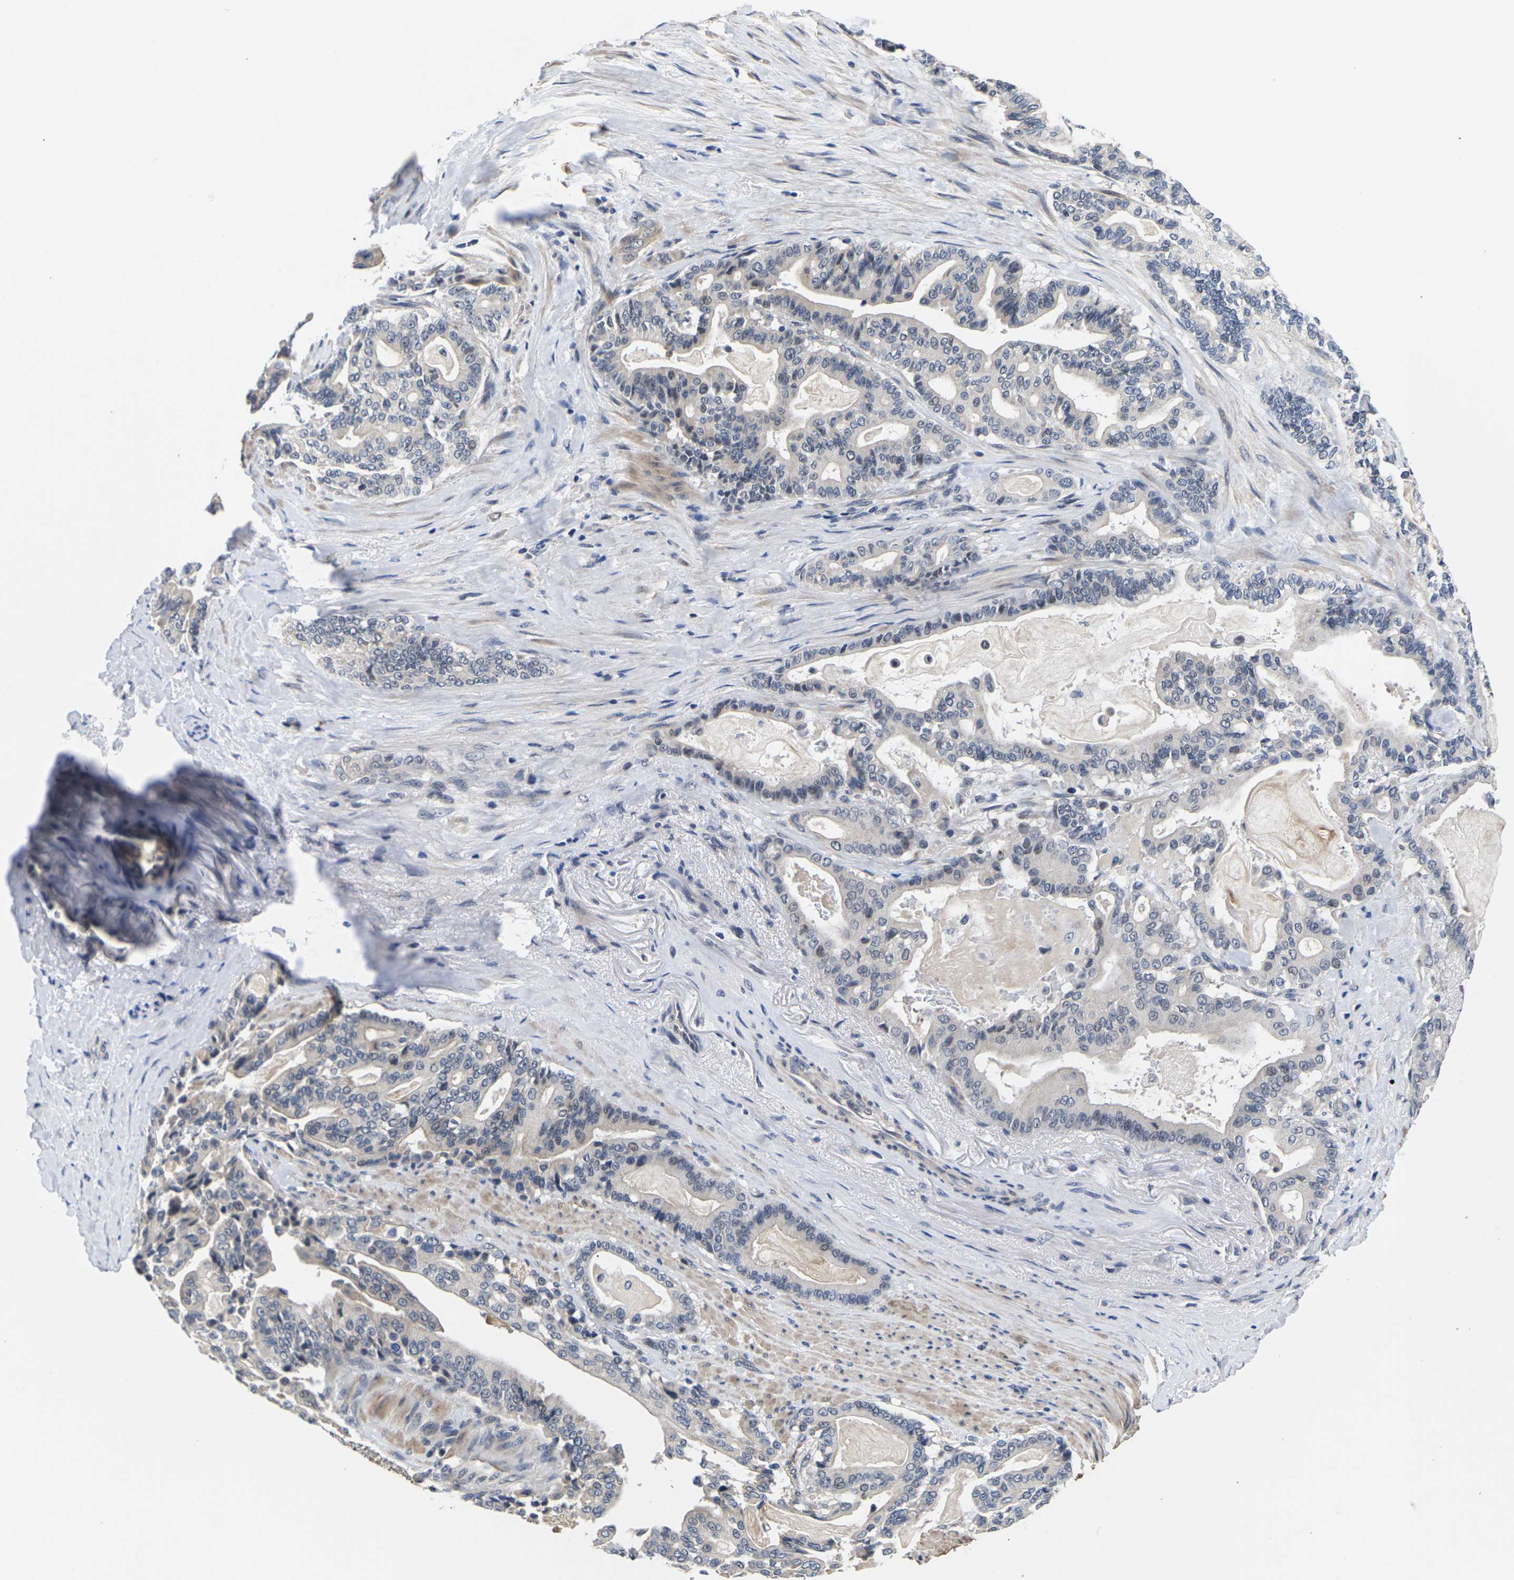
{"staining": {"intensity": "weak", "quantity": "<25%", "location": "cytoplasmic/membranous"}, "tissue": "pancreatic cancer", "cell_type": "Tumor cells", "image_type": "cancer", "snomed": [{"axis": "morphology", "description": "Adenocarcinoma, NOS"}, {"axis": "topography", "description": "Pancreas"}], "caption": "Immunohistochemistry (IHC) photomicrograph of pancreatic cancer (adenocarcinoma) stained for a protein (brown), which shows no expression in tumor cells.", "gene": "ST6GAL2", "patient": {"sex": "male", "age": 63}}